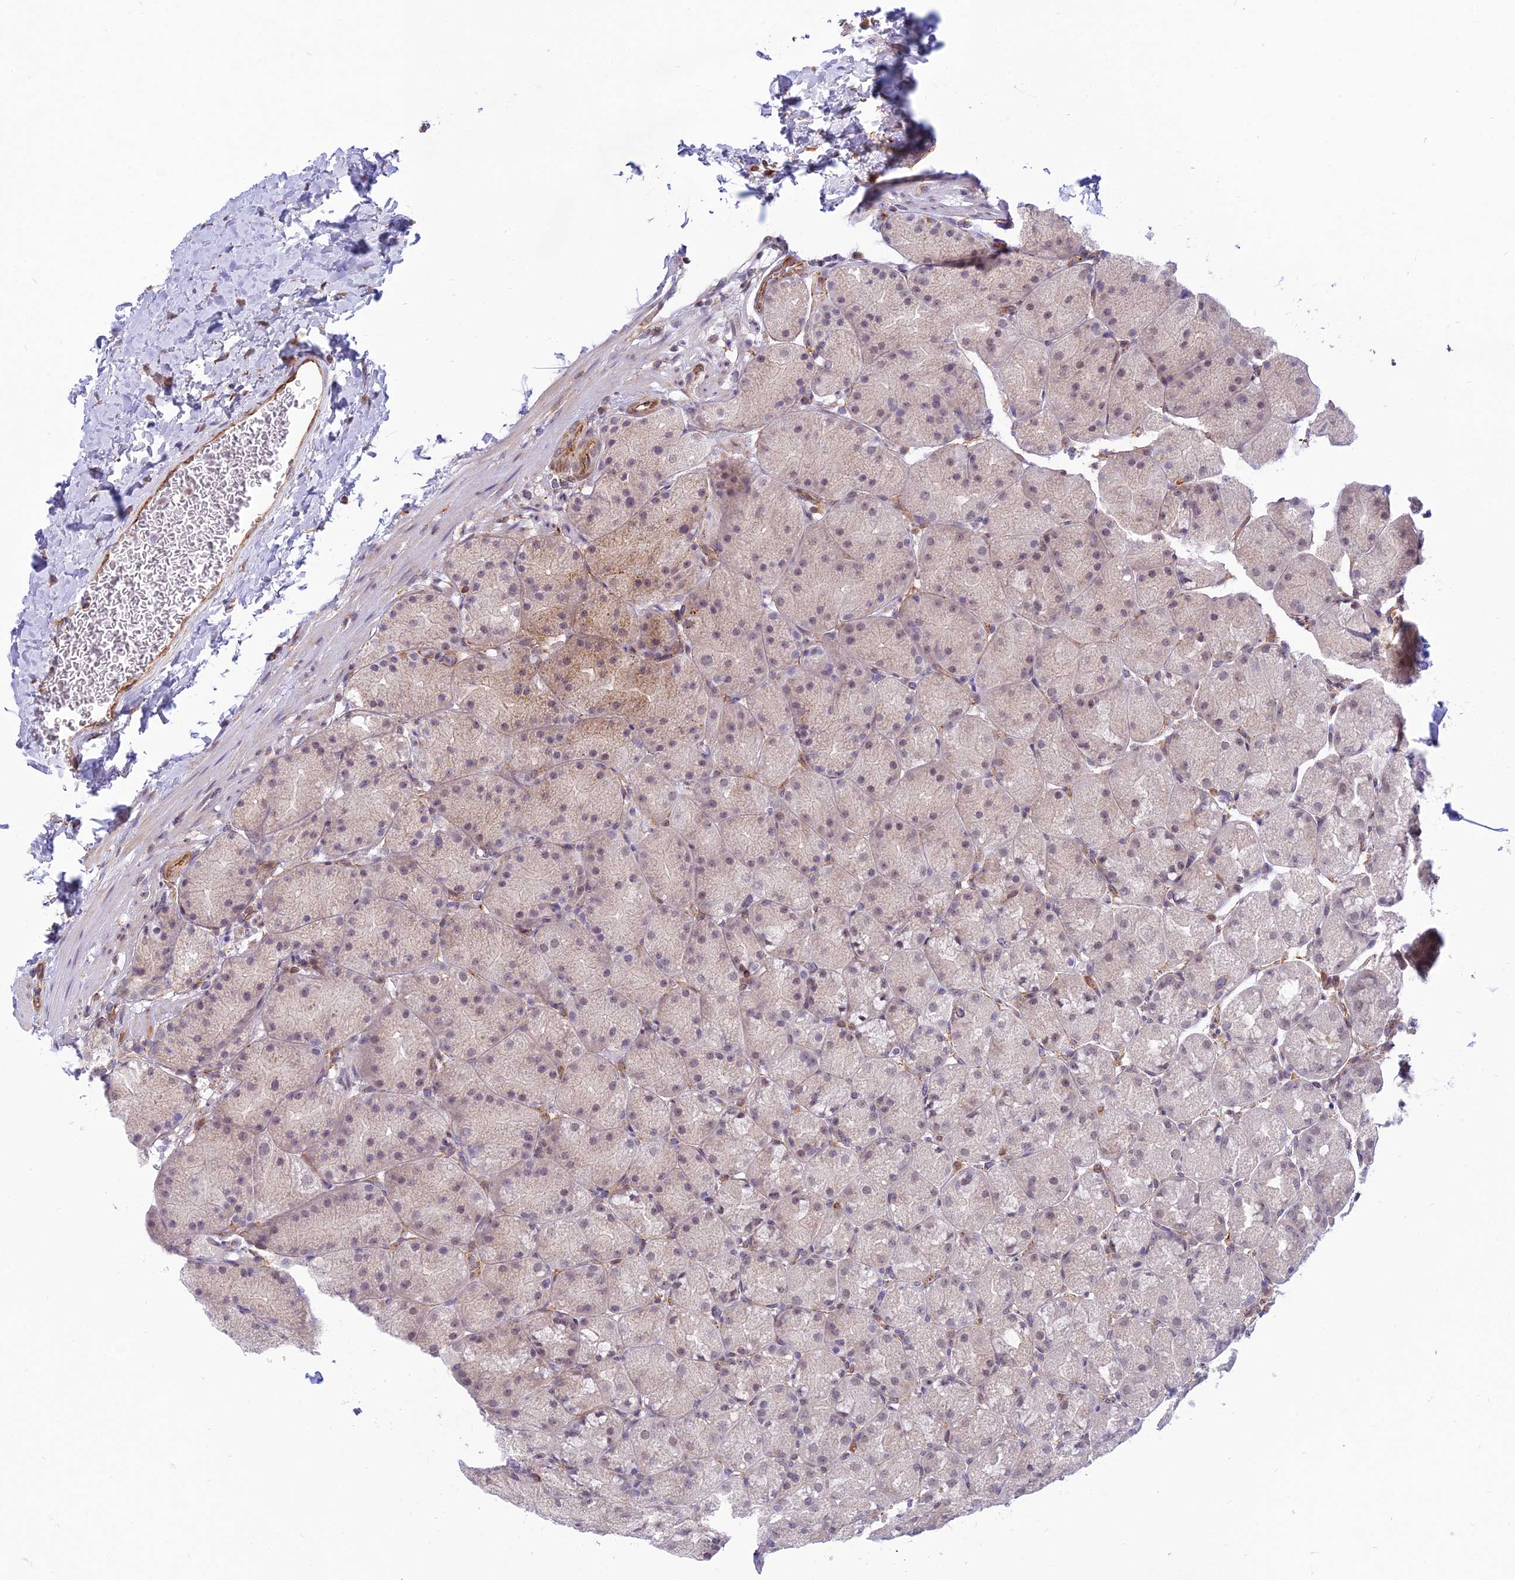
{"staining": {"intensity": "moderate", "quantity": "25%-75%", "location": "nuclear"}, "tissue": "stomach", "cell_type": "Glandular cells", "image_type": "normal", "snomed": [{"axis": "morphology", "description": "Normal tissue, NOS"}, {"axis": "topography", "description": "Stomach, upper"}, {"axis": "topography", "description": "Stomach"}], "caption": "Stomach stained with IHC displays moderate nuclear expression in about 25%-75% of glandular cells. (DAB (3,3'-diaminobenzidine) IHC with brightfield microscopy, high magnification).", "gene": "SAPCD2", "patient": {"sex": "male", "age": 48}}